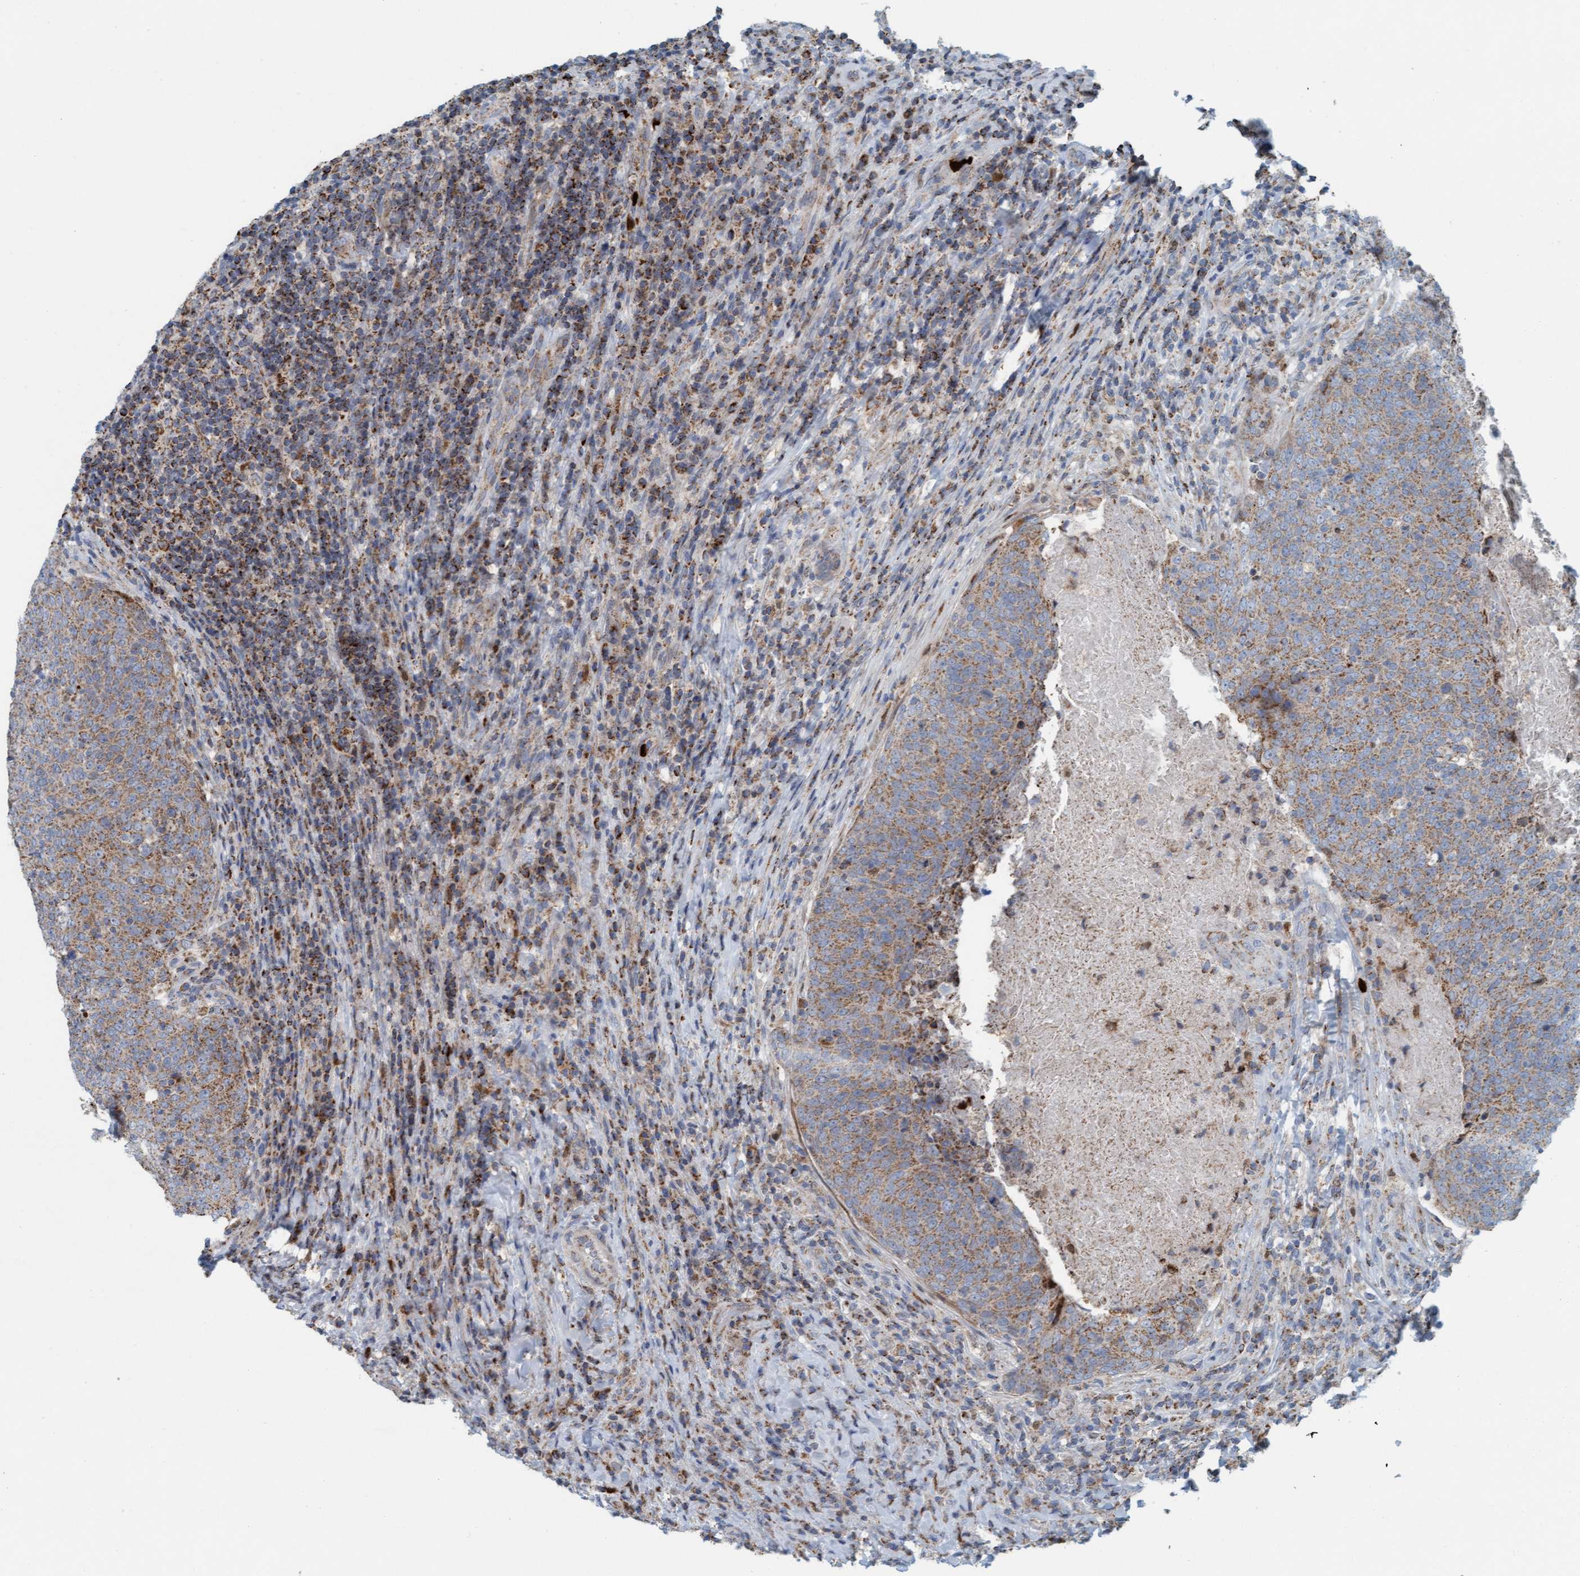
{"staining": {"intensity": "weak", "quantity": ">75%", "location": "cytoplasmic/membranous"}, "tissue": "head and neck cancer", "cell_type": "Tumor cells", "image_type": "cancer", "snomed": [{"axis": "morphology", "description": "Squamous cell carcinoma, NOS"}, {"axis": "morphology", "description": "Squamous cell carcinoma, metastatic, NOS"}, {"axis": "topography", "description": "Lymph node"}, {"axis": "topography", "description": "Head-Neck"}], "caption": "Tumor cells display low levels of weak cytoplasmic/membranous staining in about >75% of cells in human squamous cell carcinoma (head and neck). The protein is stained brown, and the nuclei are stained in blue (DAB (3,3'-diaminobenzidine) IHC with brightfield microscopy, high magnification).", "gene": "B9D1", "patient": {"sex": "male", "age": 62}}